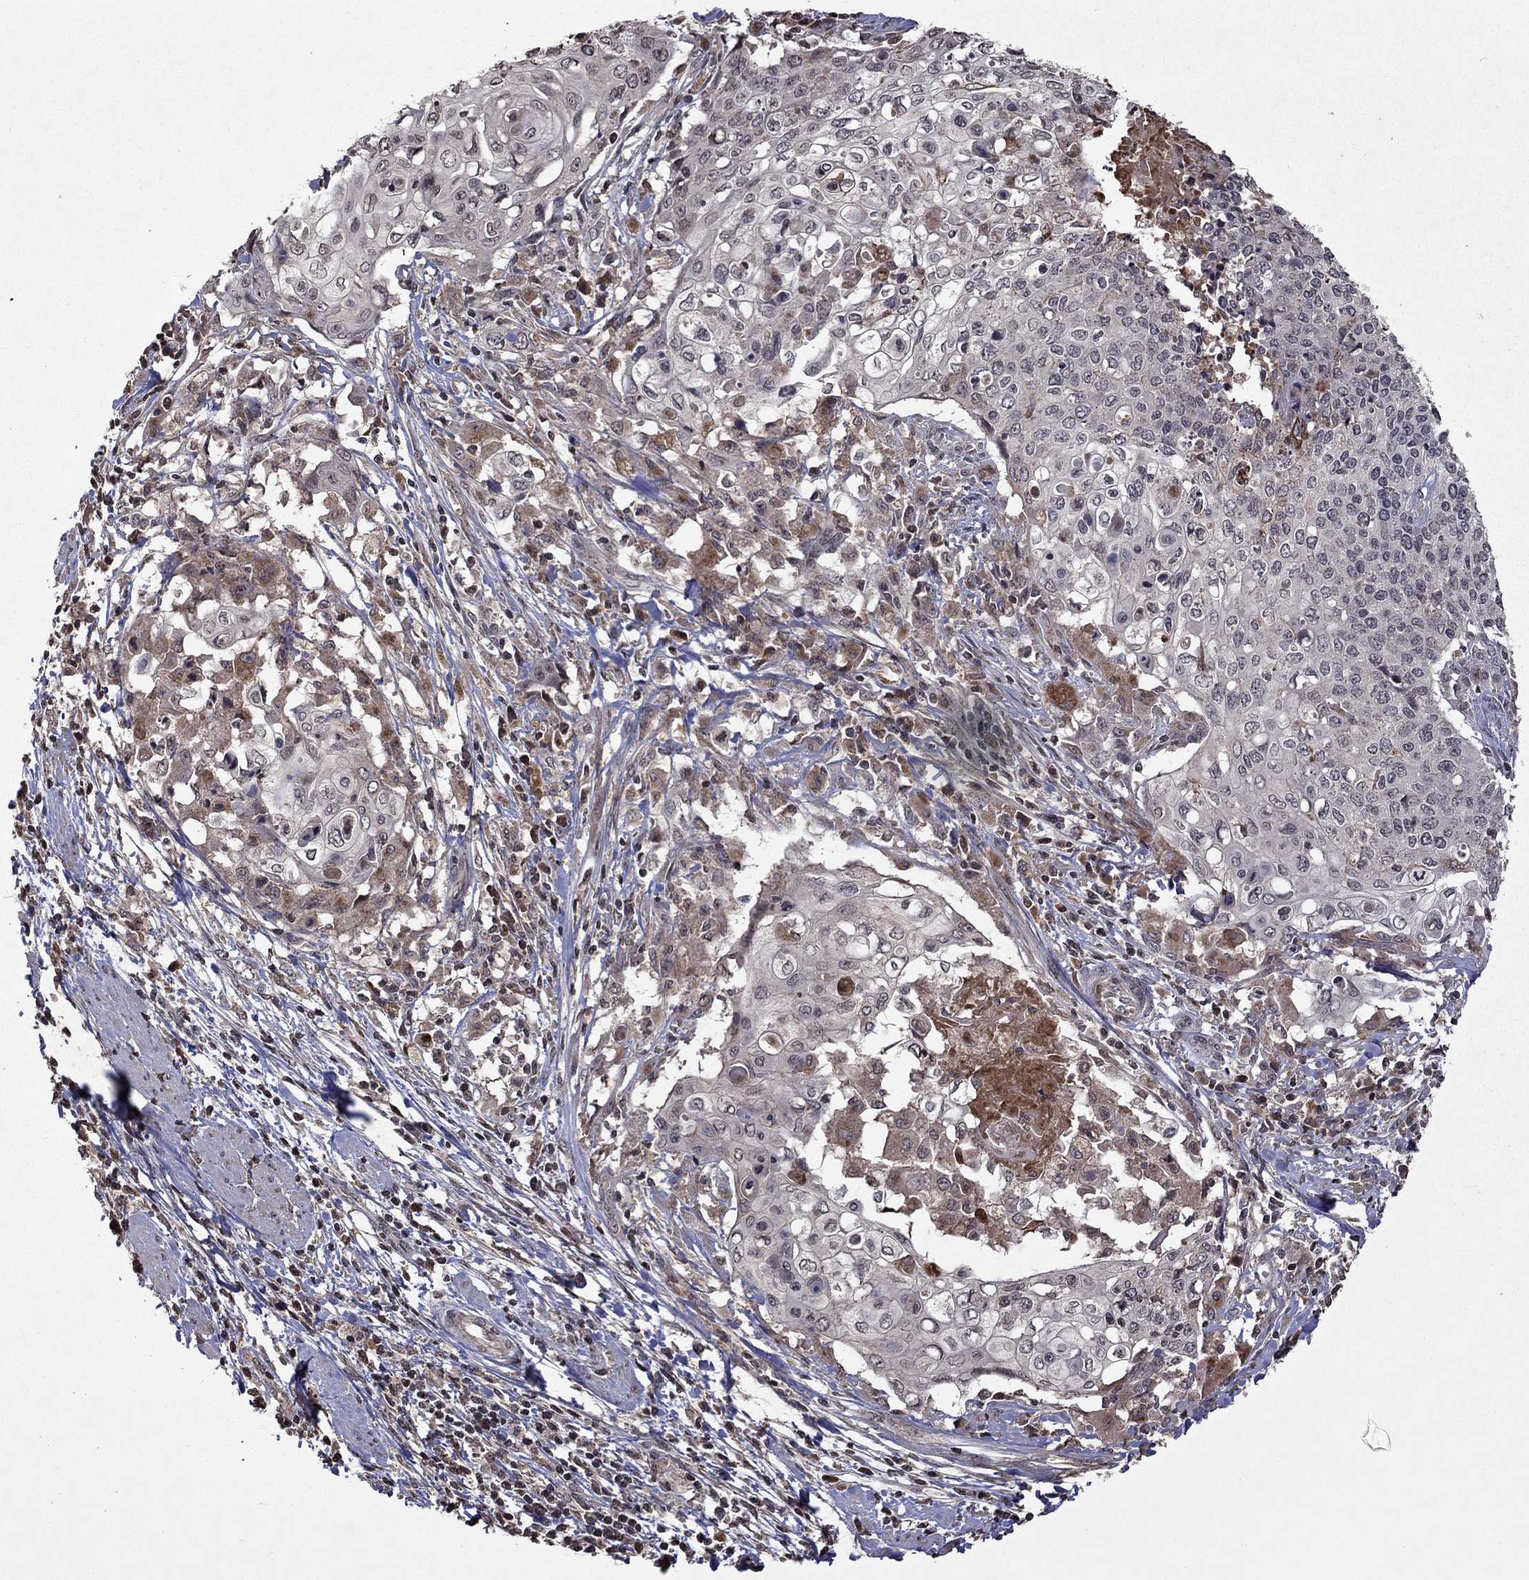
{"staining": {"intensity": "weak", "quantity": "<25%", "location": "cytoplasmic/membranous"}, "tissue": "cervical cancer", "cell_type": "Tumor cells", "image_type": "cancer", "snomed": [{"axis": "morphology", "description": "Squamous cell carcinoma, NOS"}, {"axis": "topography", "description": "Cervix"}], "caption": "This is a histopathology image of immunohistochemistry (IHC) staining of cervical cancer, which shows no staining in tumor cells.", "gene": "NLGN1", "patient": {"sex": "female", "age": 39}}